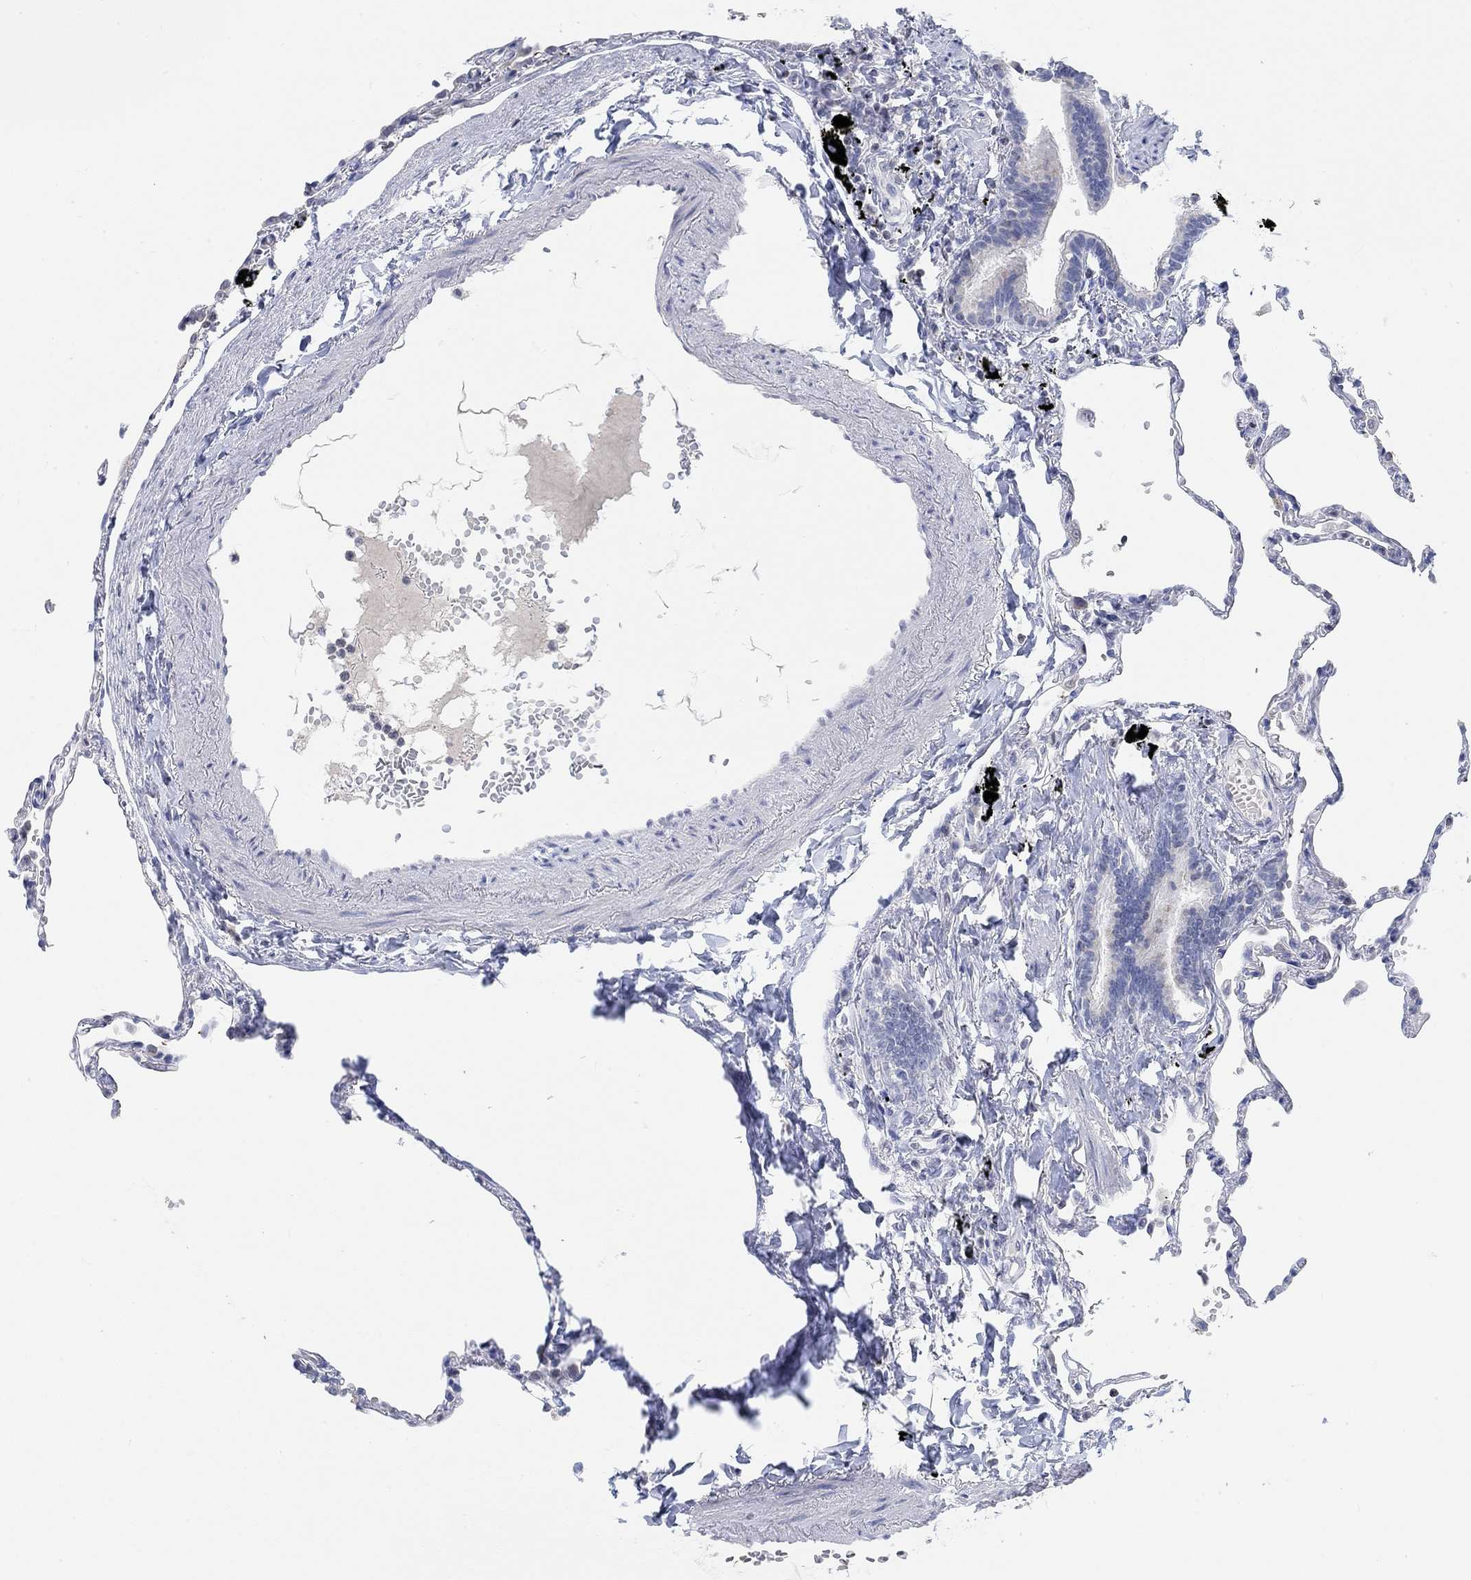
{"staining": {"intensity": "negative", "quantity": "none", "location": "none"}, "tissue": "lung", "cell_type": "Alveolar cells", "image_type": "normal", "snomed": [{"axis": "morphology", "description": "Normal tissue, NOS"}, {"axis": "topography", "description": "Lung"}], "caption": "Alveolar cells are negative for brown protein staining in normal lung. (Stains: DAB (3,3'-diaminobenzidine) immunohistochemistry (IHC) with hematoxylin counter stain, Microscopy: brightfield microscopy at high magnification).", "gene": "ATP6V1E2", "patient": {"sex": "male", "age": 78}}